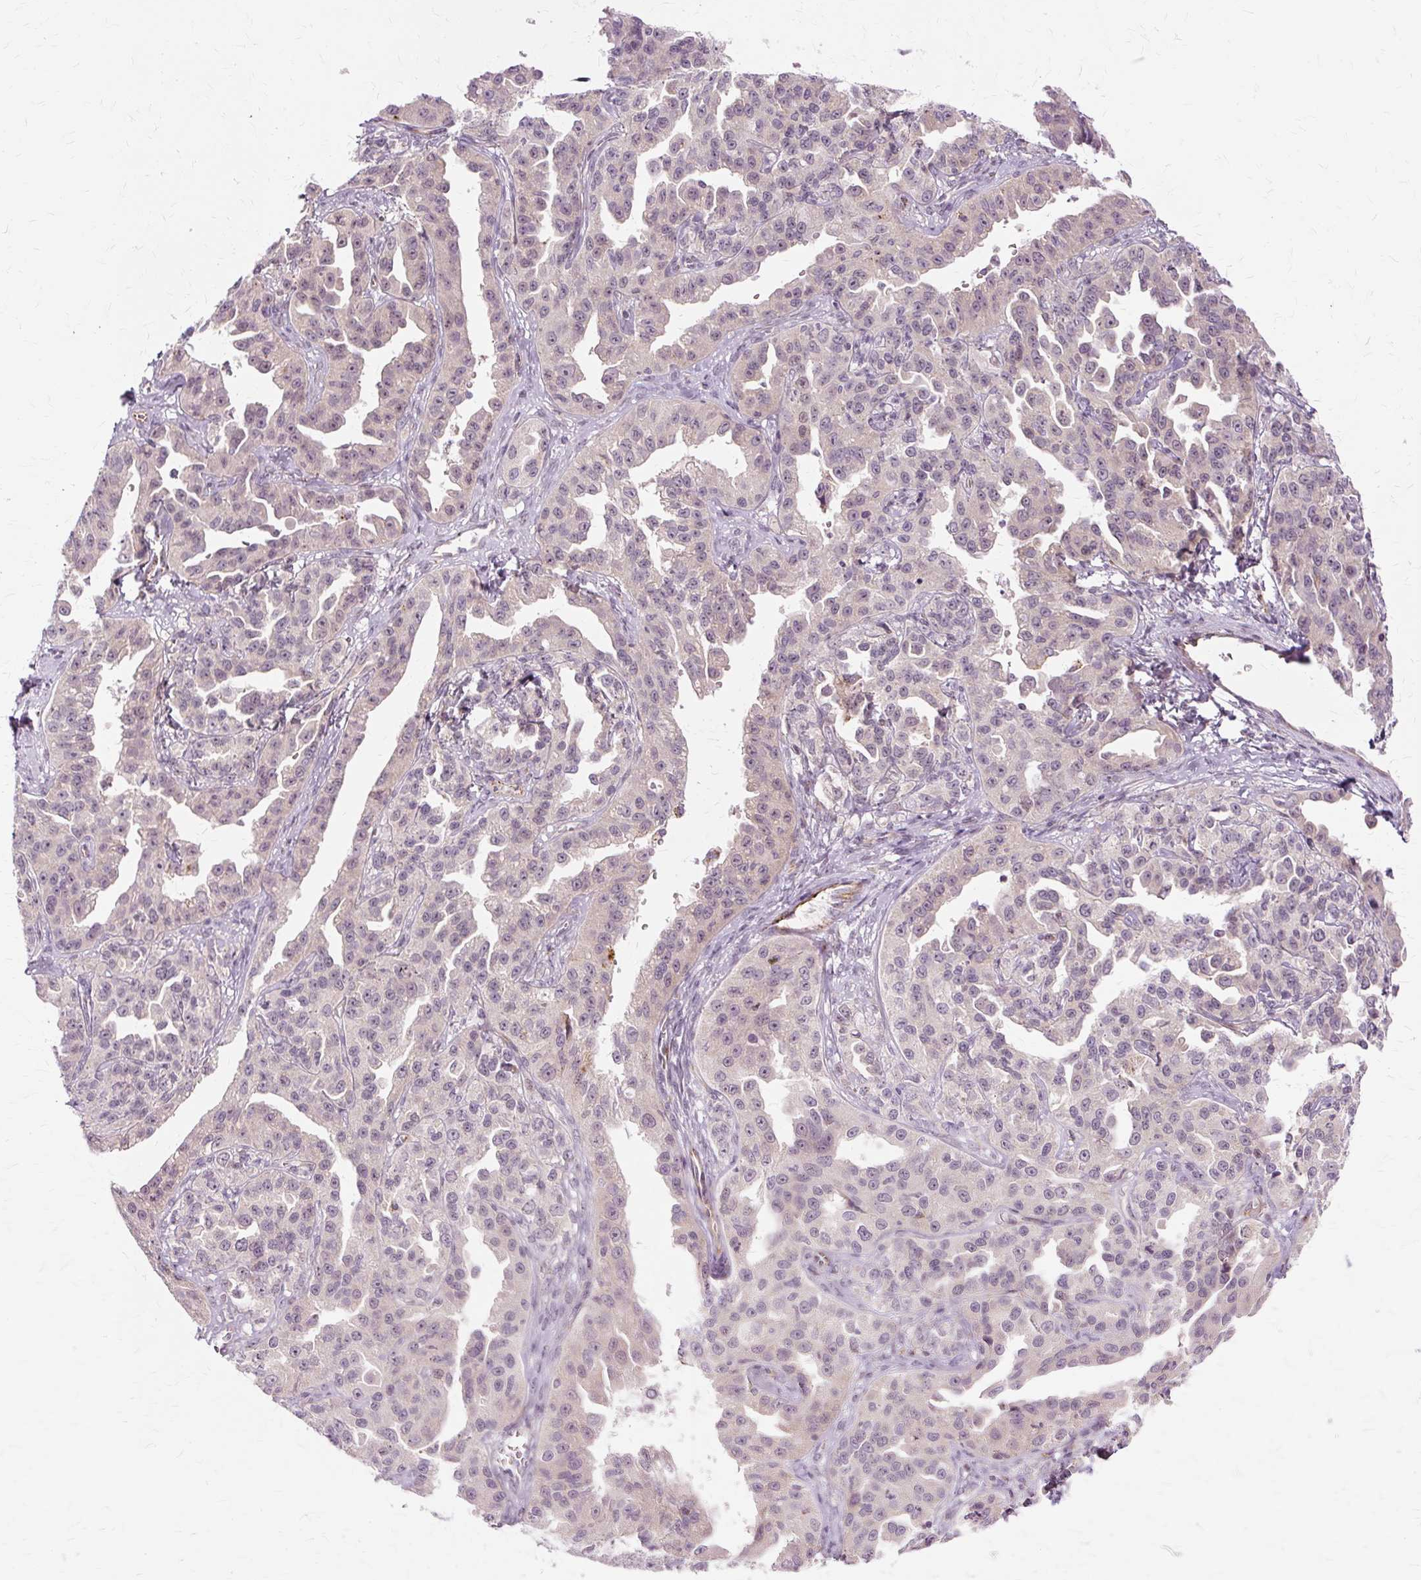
{"staining": {"intensity": "weak", "quantity": "25%-75%", "location": "nuclear"}, "tissue": "ovarian cancer", "cell_type": "Tumor cells", "image_type": "cancer", "snomed": [{"axis": "morphology", "description": "Cystadenocarcinoma, serous, NOS"}, {"axis": "topography", "description": "Ovary"}], "caption": "This photomicrograph reveals immunohistochemistry (IHC) staining of ovarian cancer (serous cystadenocarcinoma), with low weak nuclear staining in approximately 25%-75% of tumor cells.", "gene": "MMACHC", "patient": {"sex": "female", "age": 75}}